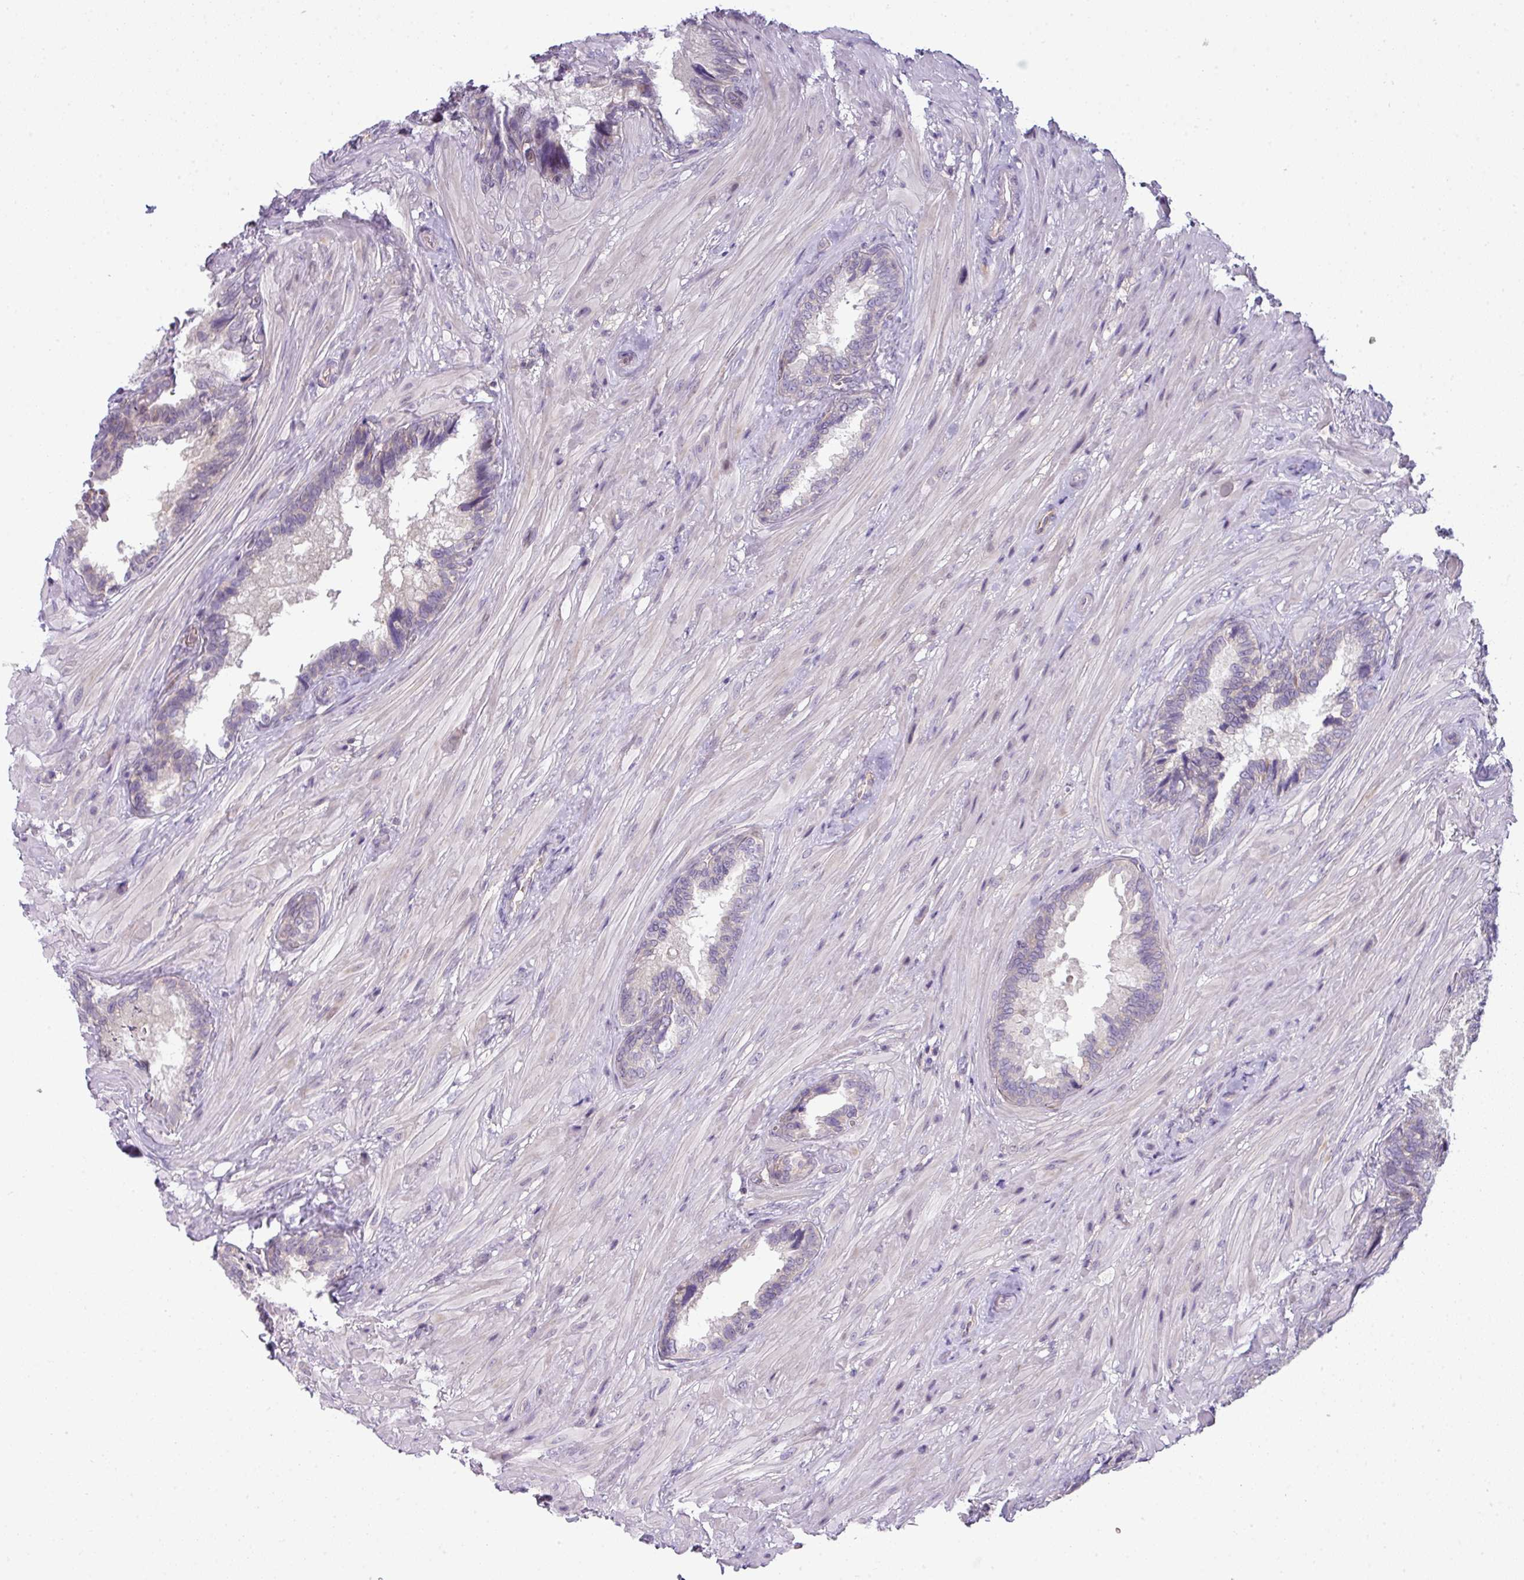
{"staining": {"intensity": "weak", "quantity": "25%-75%", "location": "nuclear"}, "tissue": "seminal vesicle", "cell_type": "Glandular cells", "image_type": "normal", "snomed": [{"axis": "morphology", "description": "Normal tissue, NOS"}, {"axis": "topography", "description": "Seminal veicle"}], "caption": "Weak nuclear staining for a protein is seen in approximately 25%-75% of glandular cells of unremarkable seminal vesicle using immunohistochemistry (IHC).", "gene": "STAT5A", "patient": {"sex": "male", "age": 62}}